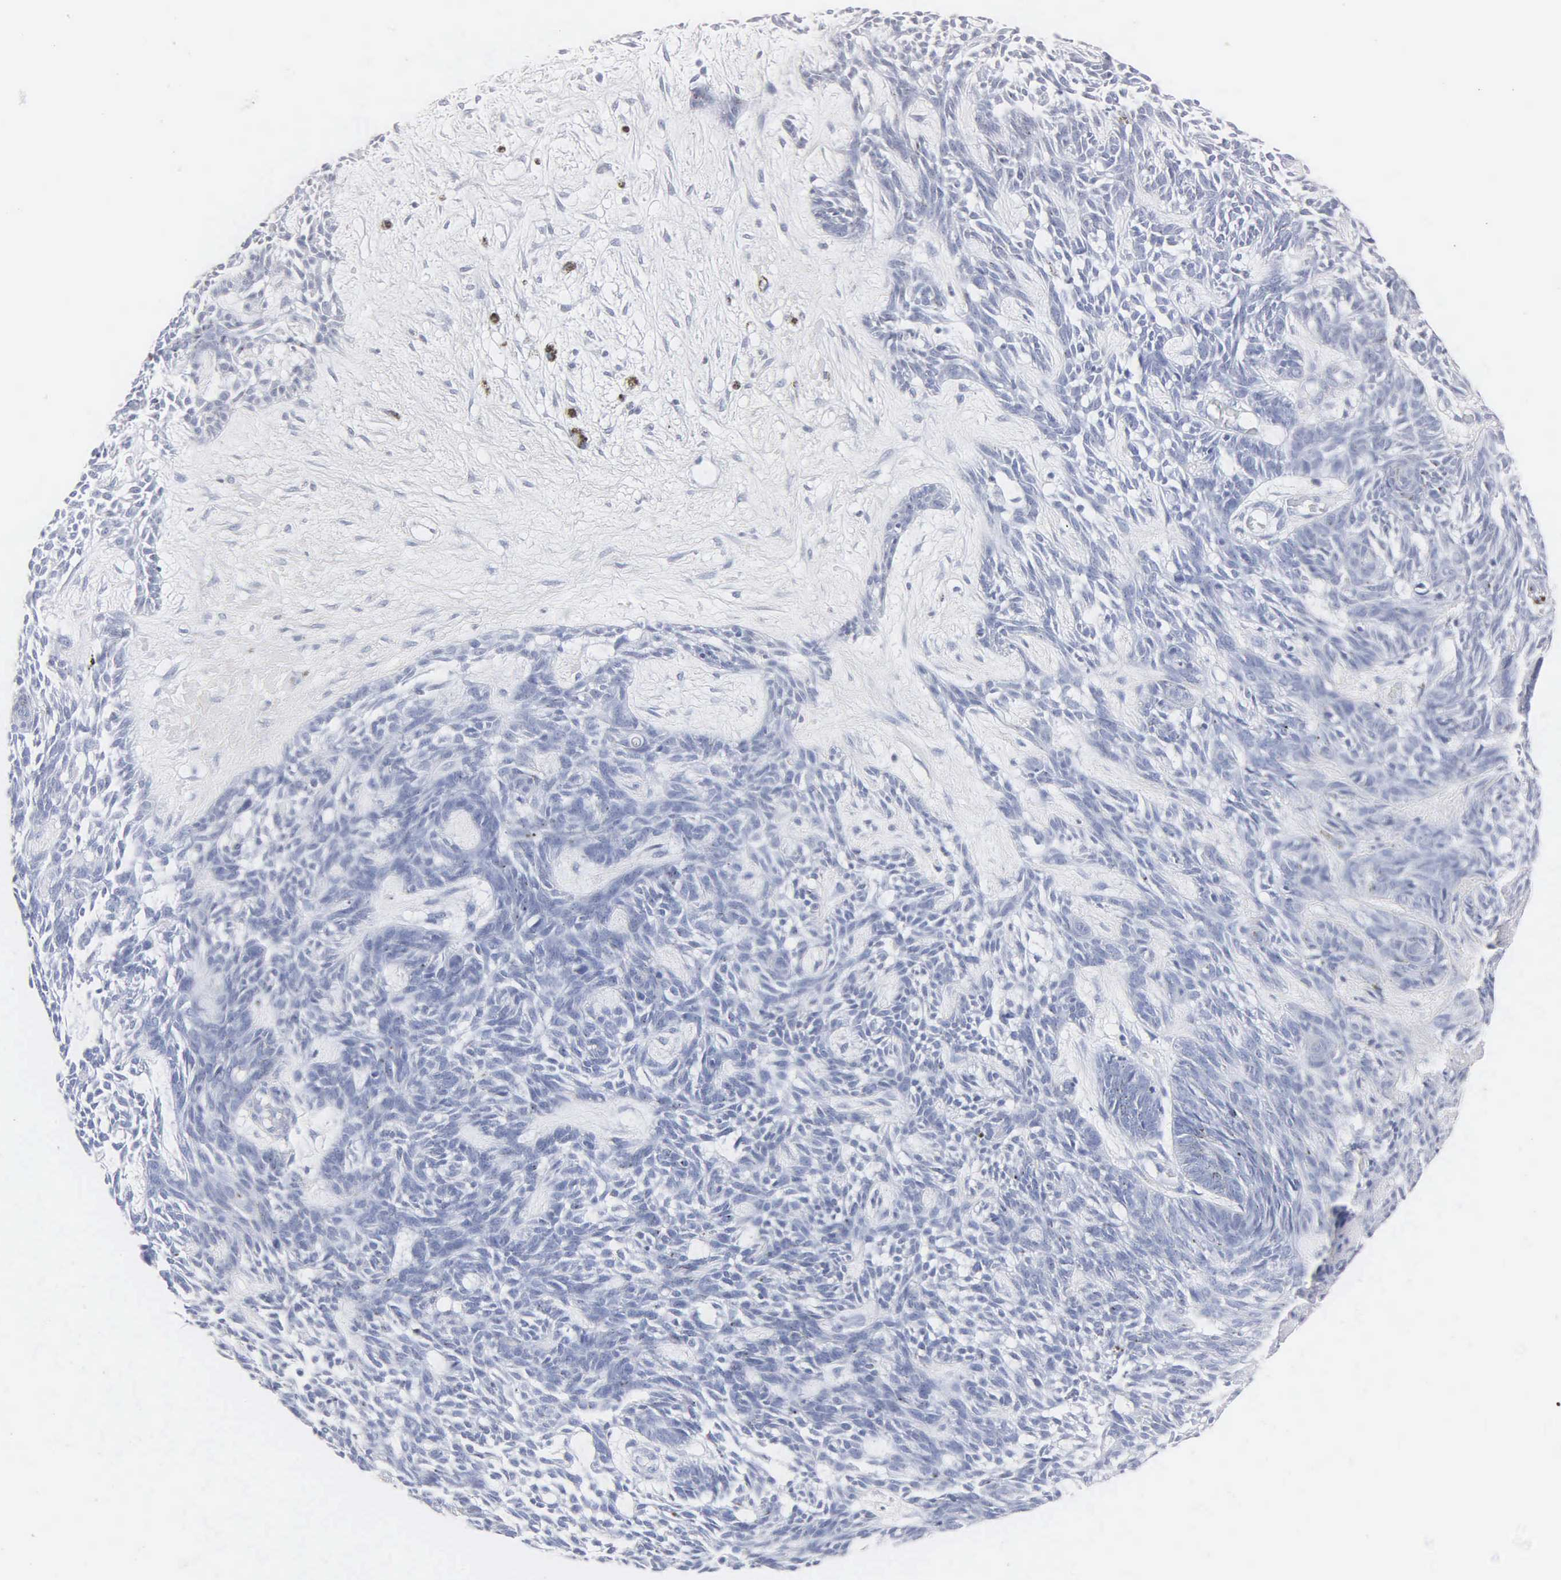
{"staining": {"intensity": "negative", "quantity": "none", "location": "none"}, "tissue": "skin cancer", "cell_type": "Tumor cells", "image_type": "cancer", "snomed": [{"axis": "morphology", "description": "Basal cell carcinoma"}, {"axis": "topography", "description": "Skin"}], "caption": "DAB immunohistochemical staining of human skin cancer (basal cell carcinoma) demonstrates no significant positivity in tumor cells.", "gene": "MB", "patient": {"sex": "male", "age": 58}}